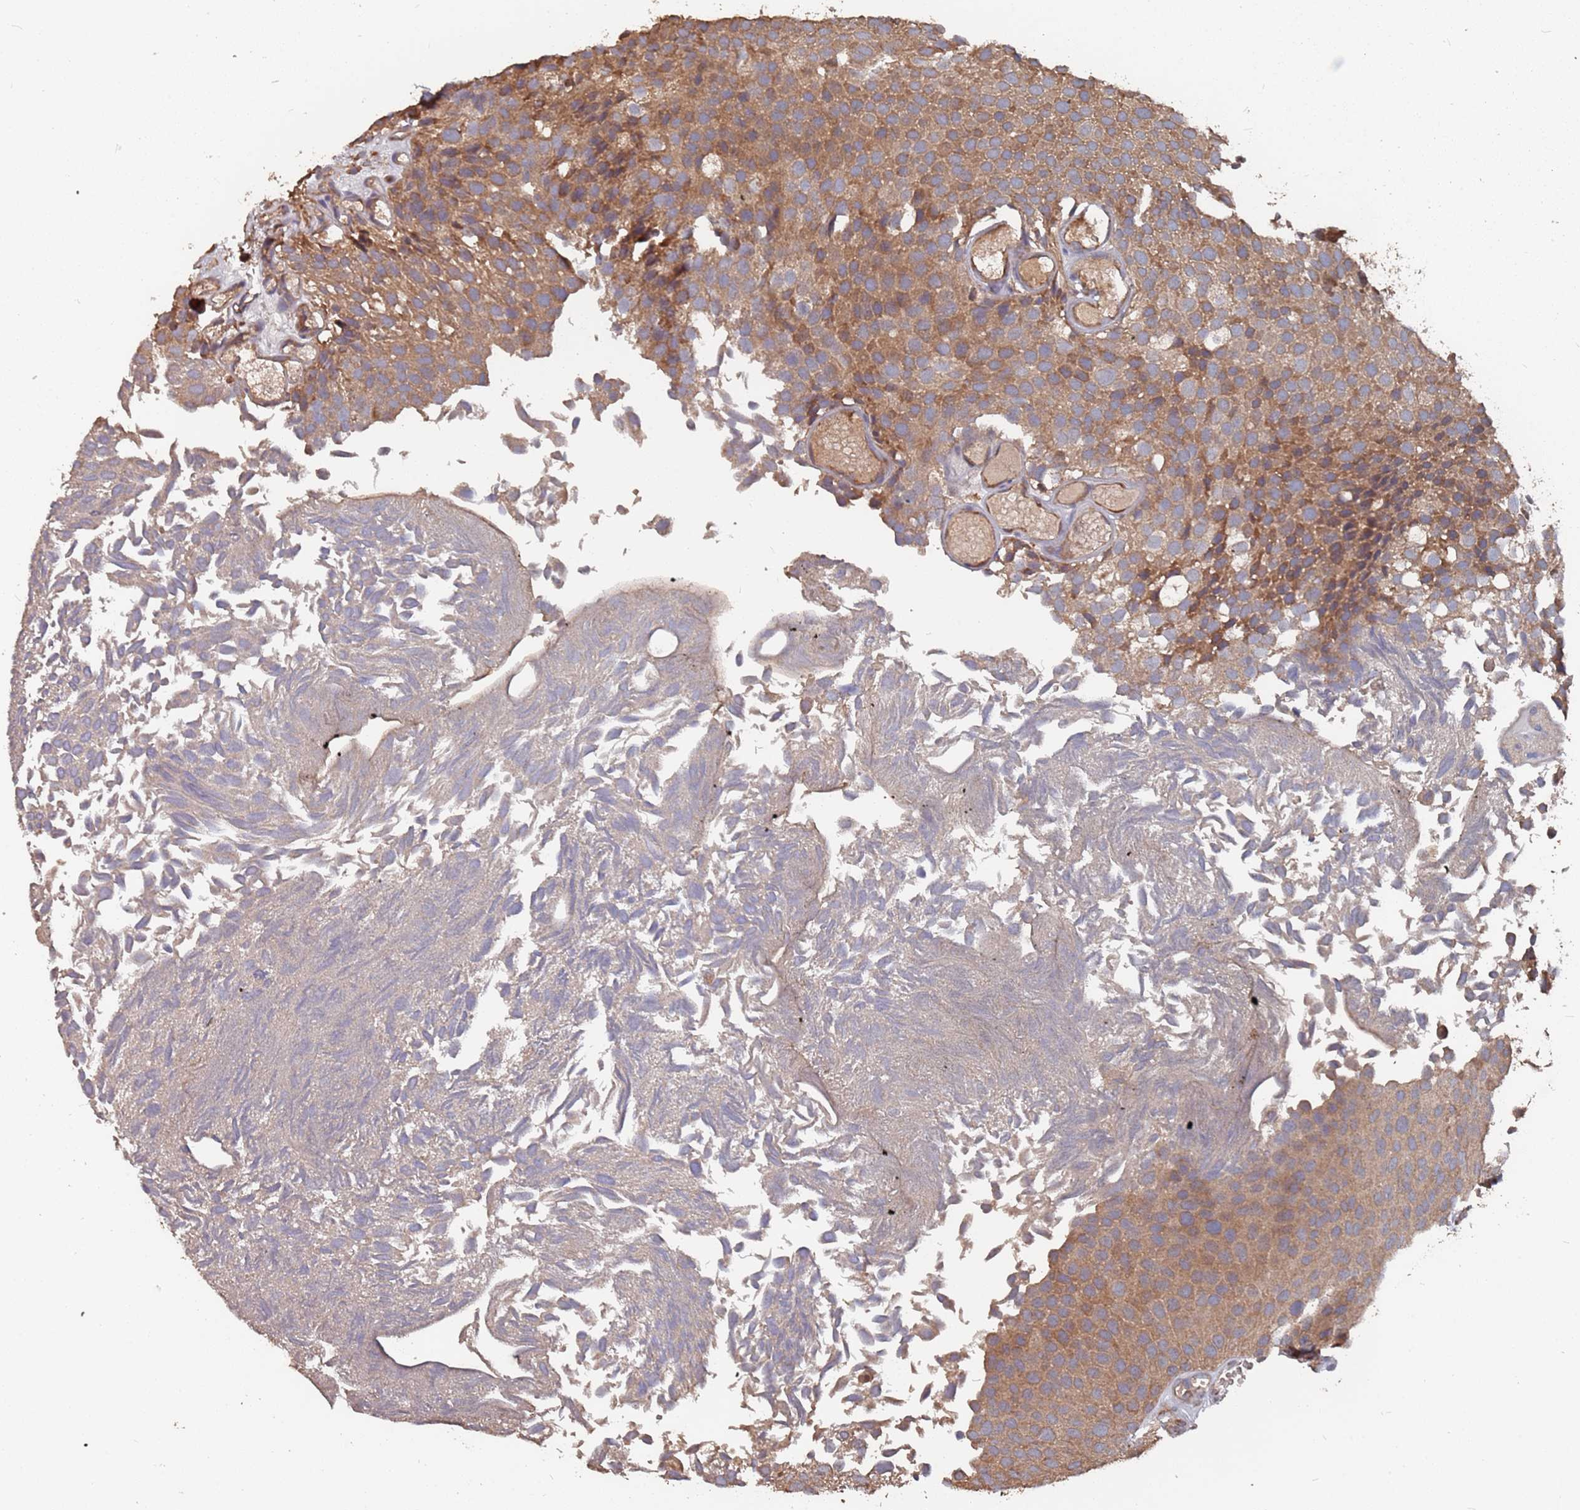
{"staining": {"intensity": "moderate", "quantity": ">75%", "location": "cytoplasmic/membranous"}, "tissue": "urothelial cancer", "cell_type": "Tumor cells", "image_type": "cancer", "snomed": [{"axis": "morphology", "description": "Urothelial carcinoma, Low grade"}, {"axis": "topography", "description": "Urinary bladder"}], "caption": "This is an image of IHC staining of urothelial cancer, which shows moderate expression in the cytoplasmic/membranous of tumor cells.", "gene": "ATG5", "patient": {"sex": "male", "age": 89}}